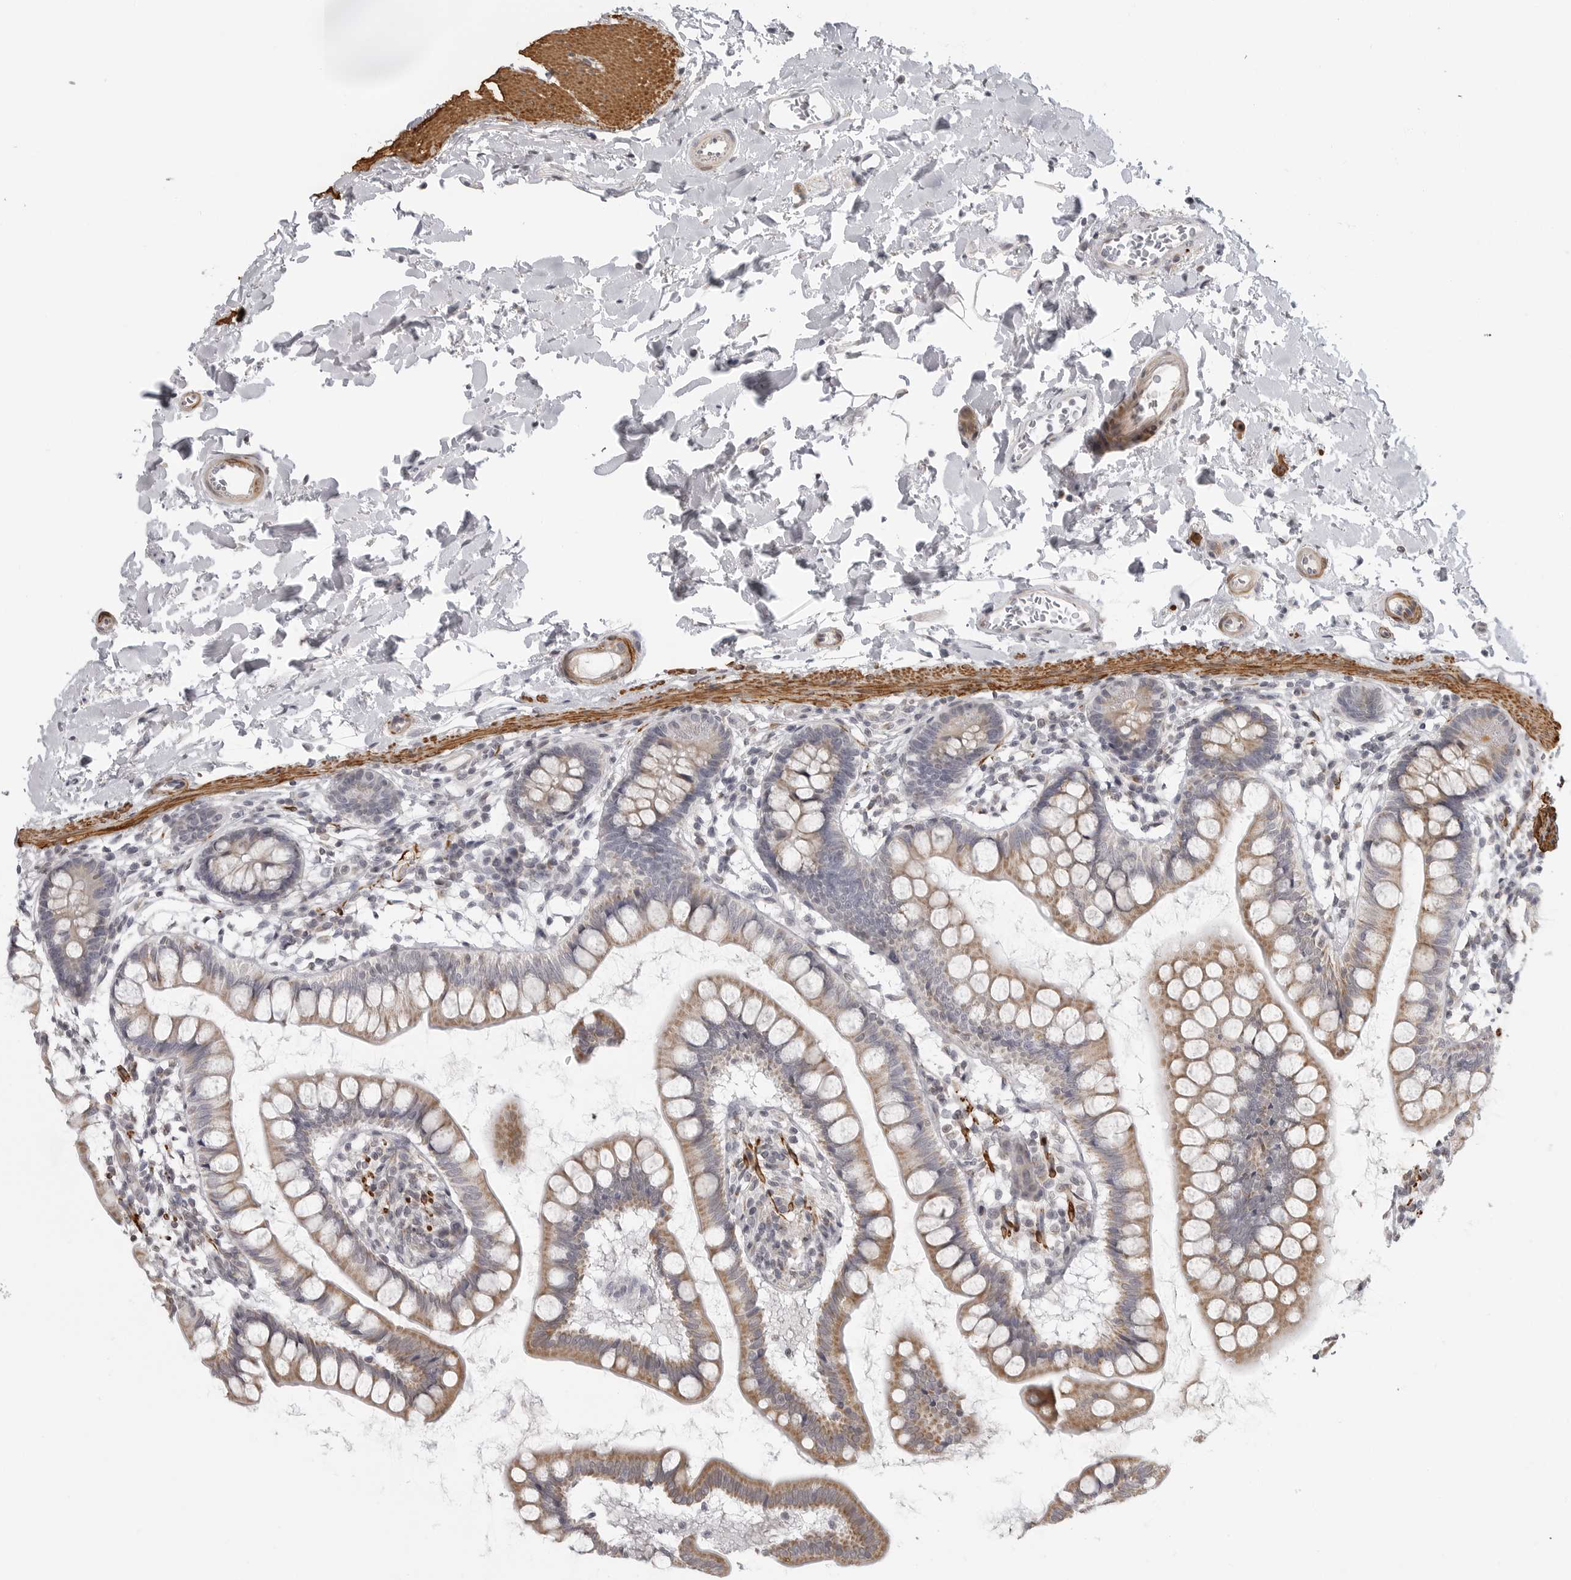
{"staining": {"intensity": "weak", "quantity": ">75%", "location": "cytoplasmic/membranous"}, "tissue": "small intestine", "cell_type": "Glandular cells", "image_type": "normal", "snomed": [{"axis": "morphology", "description": "Normal tissue, NOS"}, {"axis": "topography", "description": "Small intestine"}], "caption": "Immunohistochemistry photomicrograph of unremarkable small intestine stained for a protein (brown), which displays low levels of weak cytoplasmic/membranous expression in approximately >75% of glandular cells.", "gene": "MAP7D1", "patient": {"sex": "female", "age": 84}}